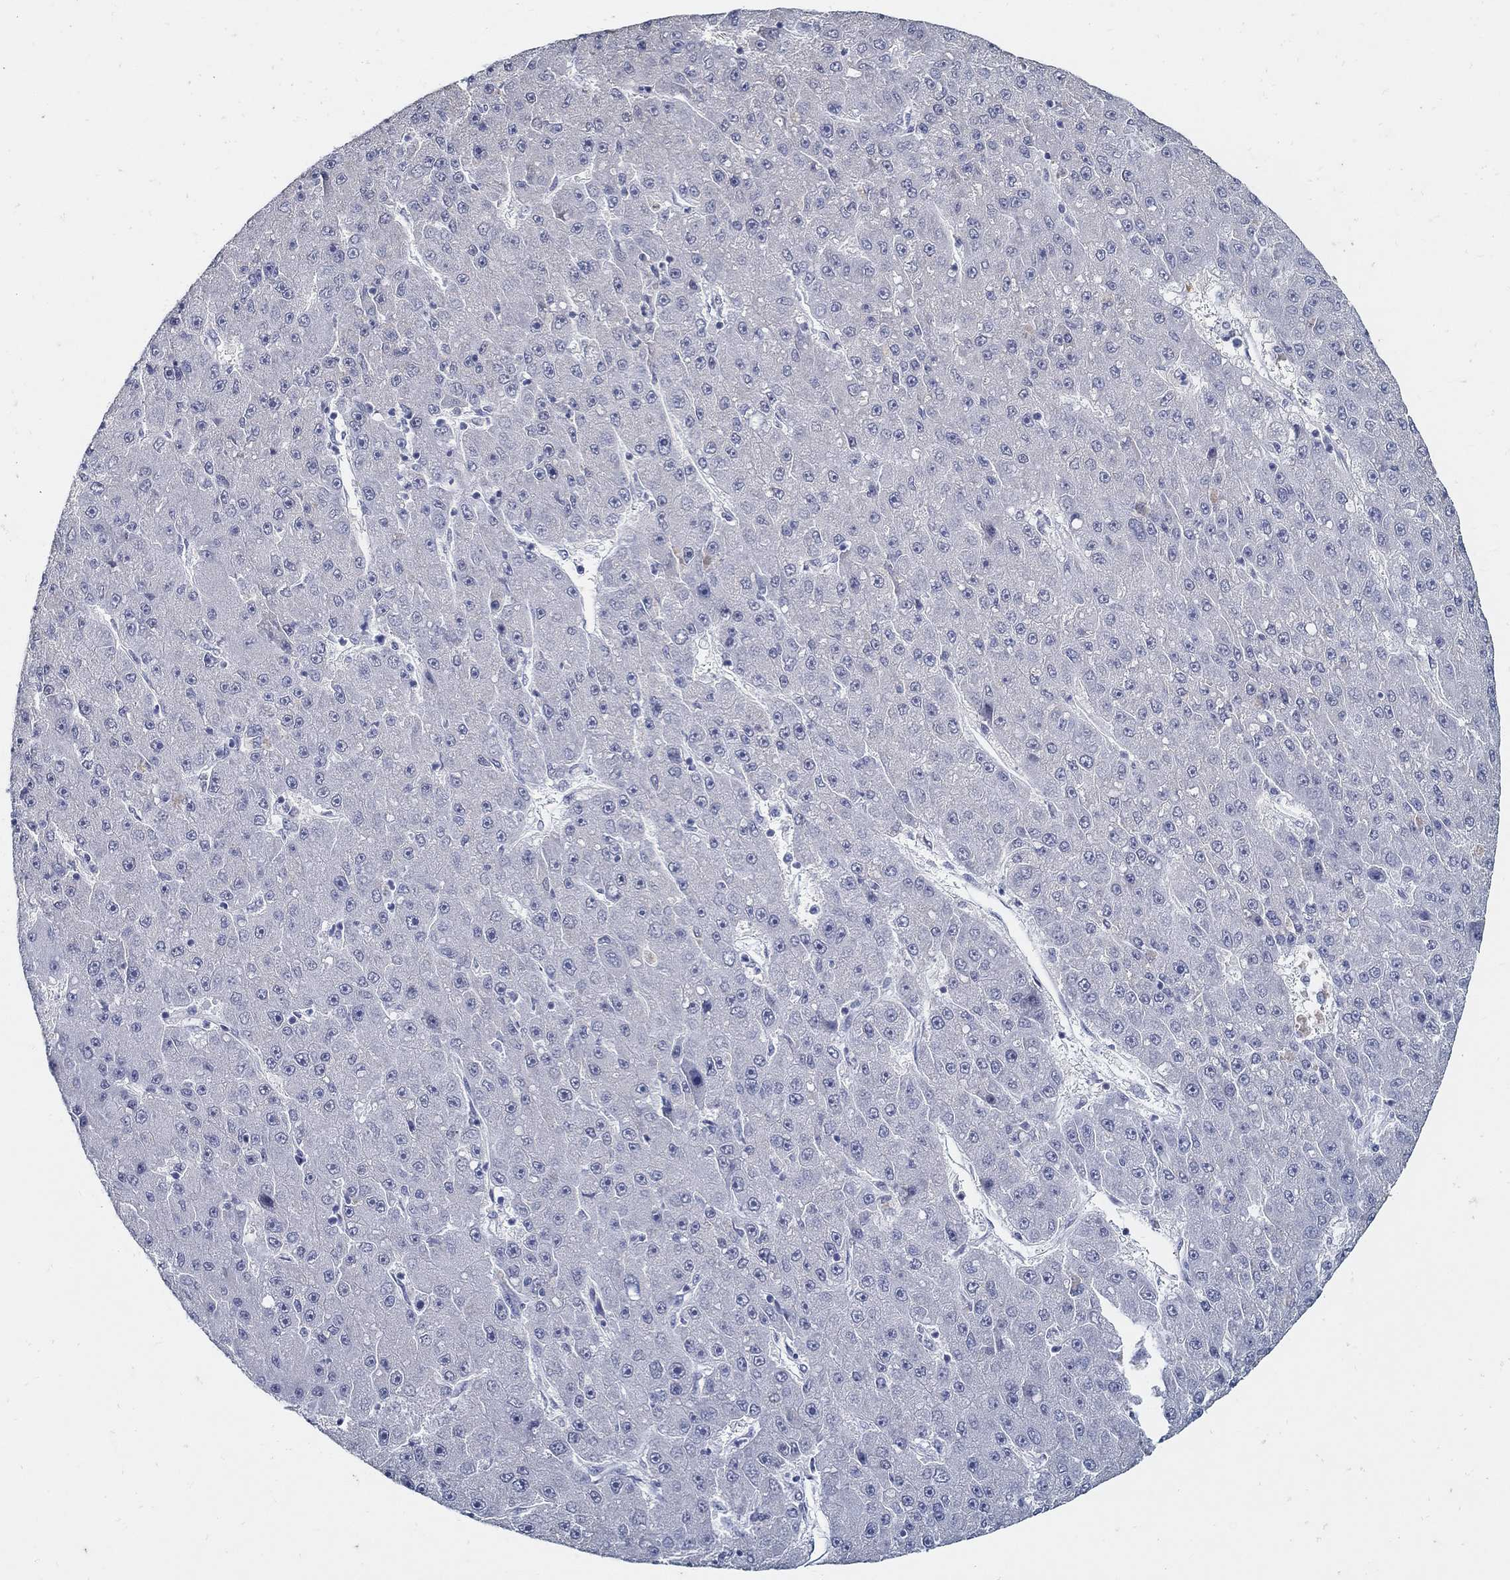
{"staining": {"intensity": "negative", "quantity": "none", "location": "none"}, "tissue": "liver cancer", "cell_type": "Tumor cells", "image_type": "cancer", "snomed": [{"axis": "morphology", "description": "Carcinoma, Hepatocellular, NOS"}, {"axis": "topography", "description": "Liver"}], "caption": "This image is of liver hepatocellular carcinoma stained with immunohistochemistry to label a protein in brown with the nuclei are counter-stained blue. There is no staining in tumor cells. Nuclei are stained in blue.", "gene": "USP29", "patient": {"sex": "male", "age": 67}}